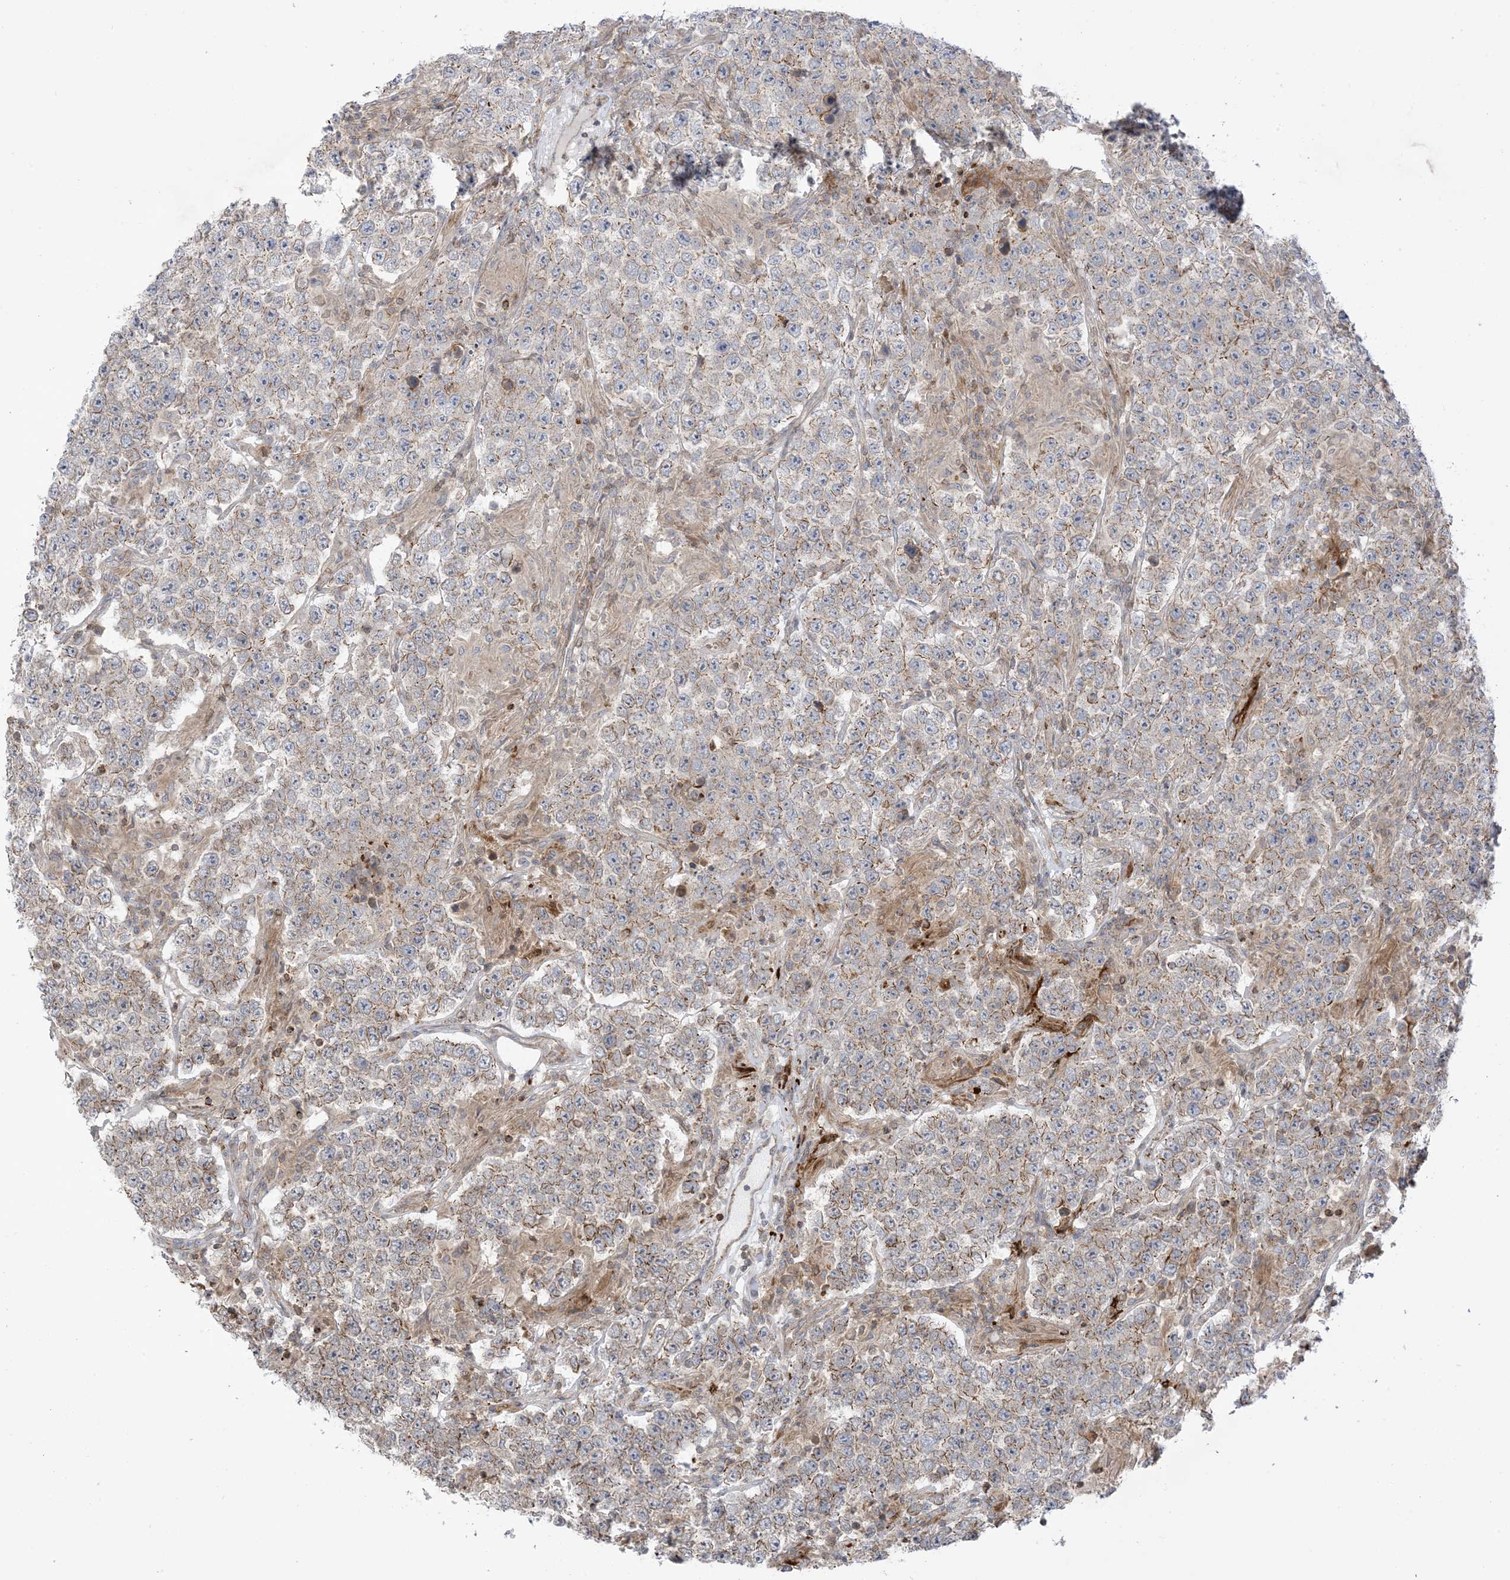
{"staining": {"intensity": "weak", "quantity": "25%-75%", "location": "cytoplasmic/membranous"}, "tissue": "testis cancer", "cell_type": "Tumor cells", "image_type": "cancer", "snomed": [{"axis": "morphology", "description": "Normal tissue, NOS"}, {"axis": "morphology", "description": "Urothelial carcinoma, High grade"}, {"axis": "morphology", "description": "Seminoma, NOS"}, {"axis": "morphology", "description": "Carcinoma, Embryonal, NOS"}, {"axis": "topography", "description": "Urinary bladder"}, {"axis": "topography", "description": "Testis"}], "caption": "High-magnification brightfield microscopy of testis urothelial carcinoma (high-grade) stained with DAB (brown) and counterstained with hematoxylin (blue). tumor cells exhibit weak cytoplasmic/membranous positivity is appreciated in approximately25%-75% of cells.", "gene": "ICMT", "patient": {"sex": "male", "age": 41}}